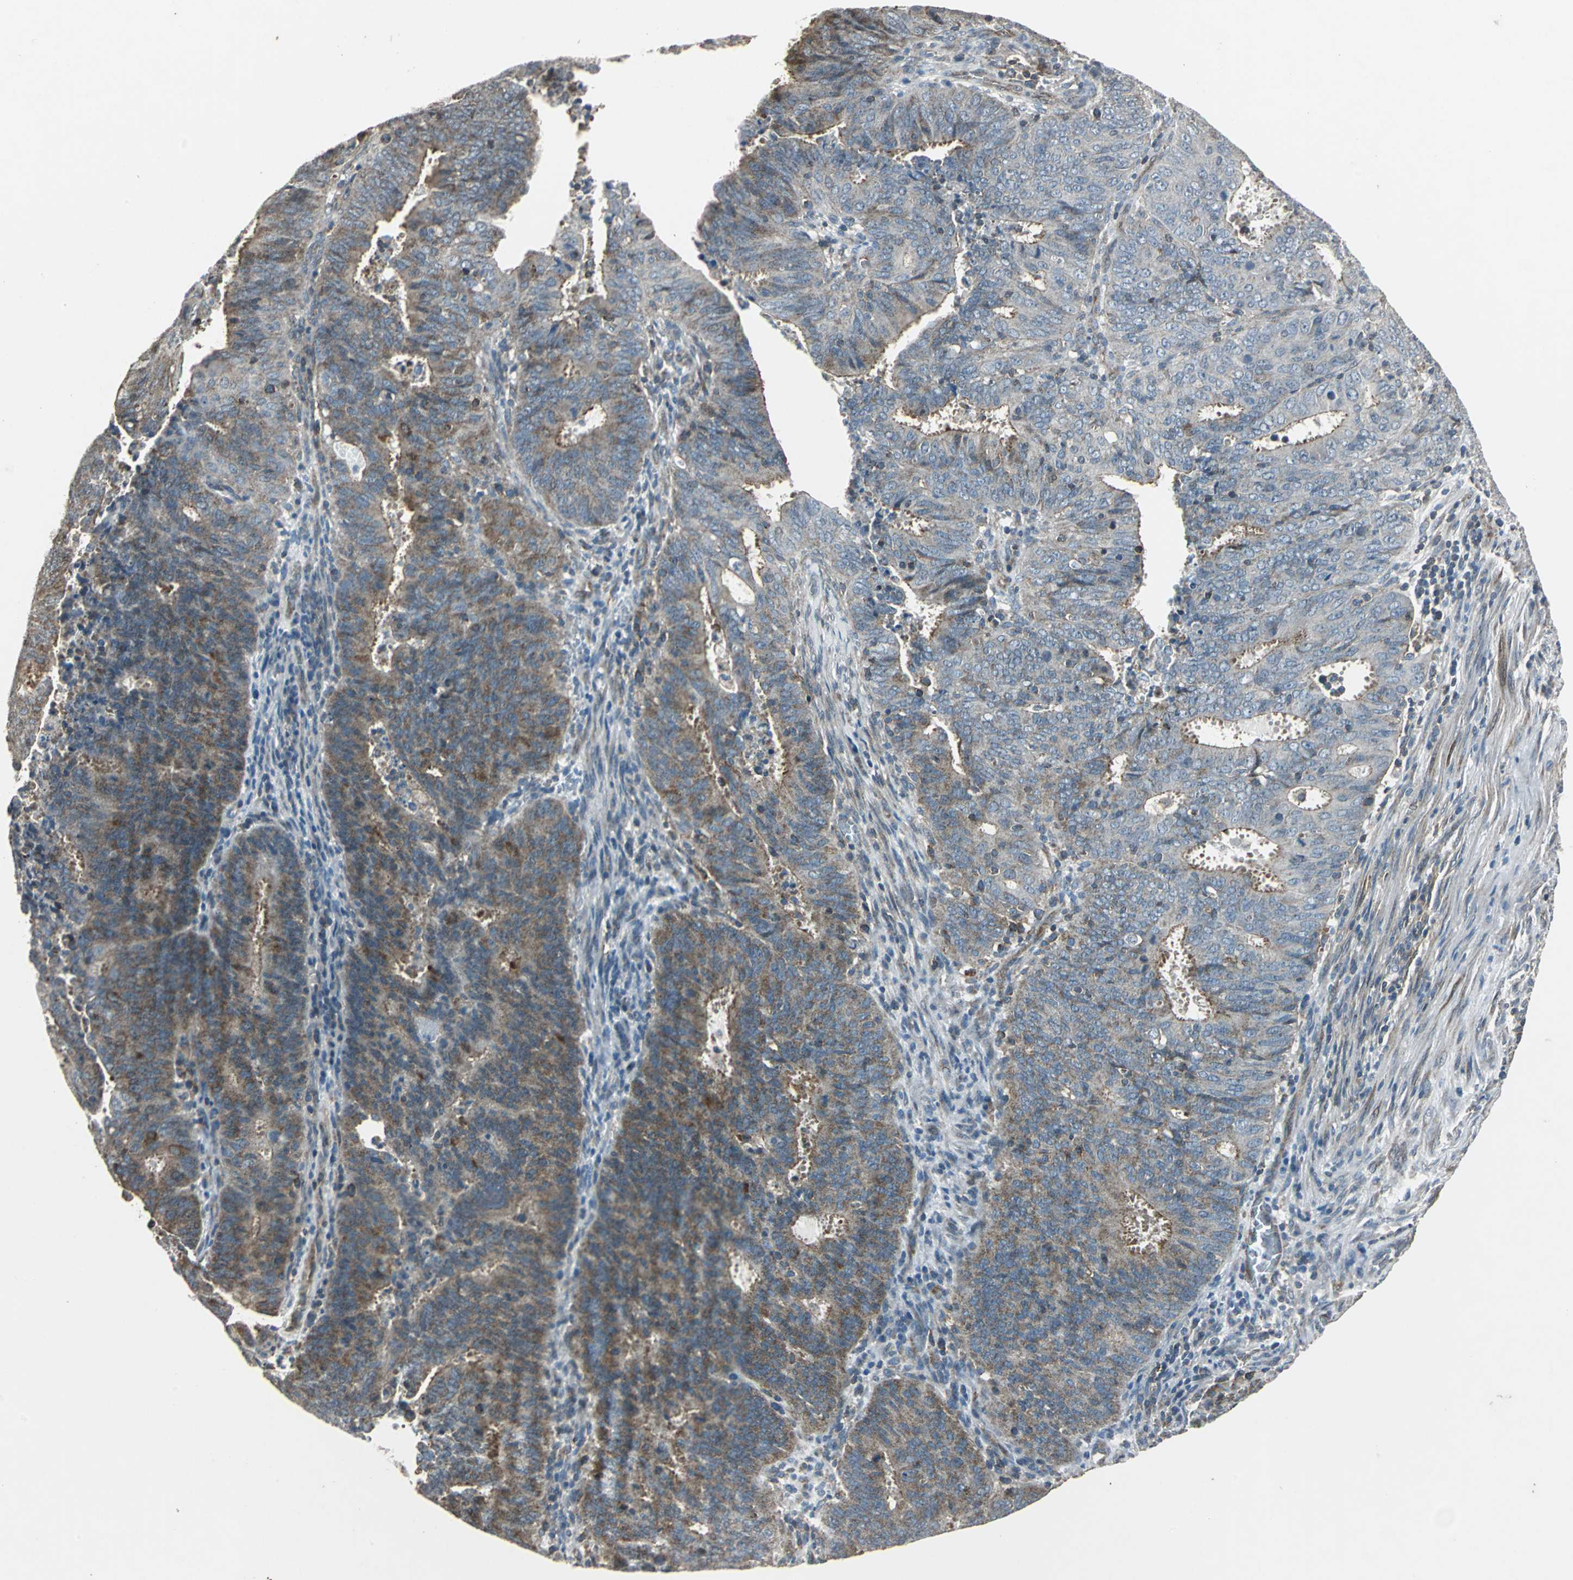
{"staining": {"intensity": "moderate", "quantity": "25%-75%", "location": "cytoplasmic/membranous"}, "tissue": "cervical cancer", "cell_type": "Tumor cells", "image_type": "cancer", "snomed": [{"axis": "morphology", "description": "Adenocarcinoma, NOS"}, {"axis": "topography", "description": "Cervix"}], "caption": "Tumor cells display moderate cytoplasmic/membranous expression in approximately 25%-75% of cells in cervical adenocarcinoma. The protein of interest is shown in brown color, while the nuclei are stained blue.", "gene": "DNAJB4", "patient": {"sex": "female", "age": 44}}